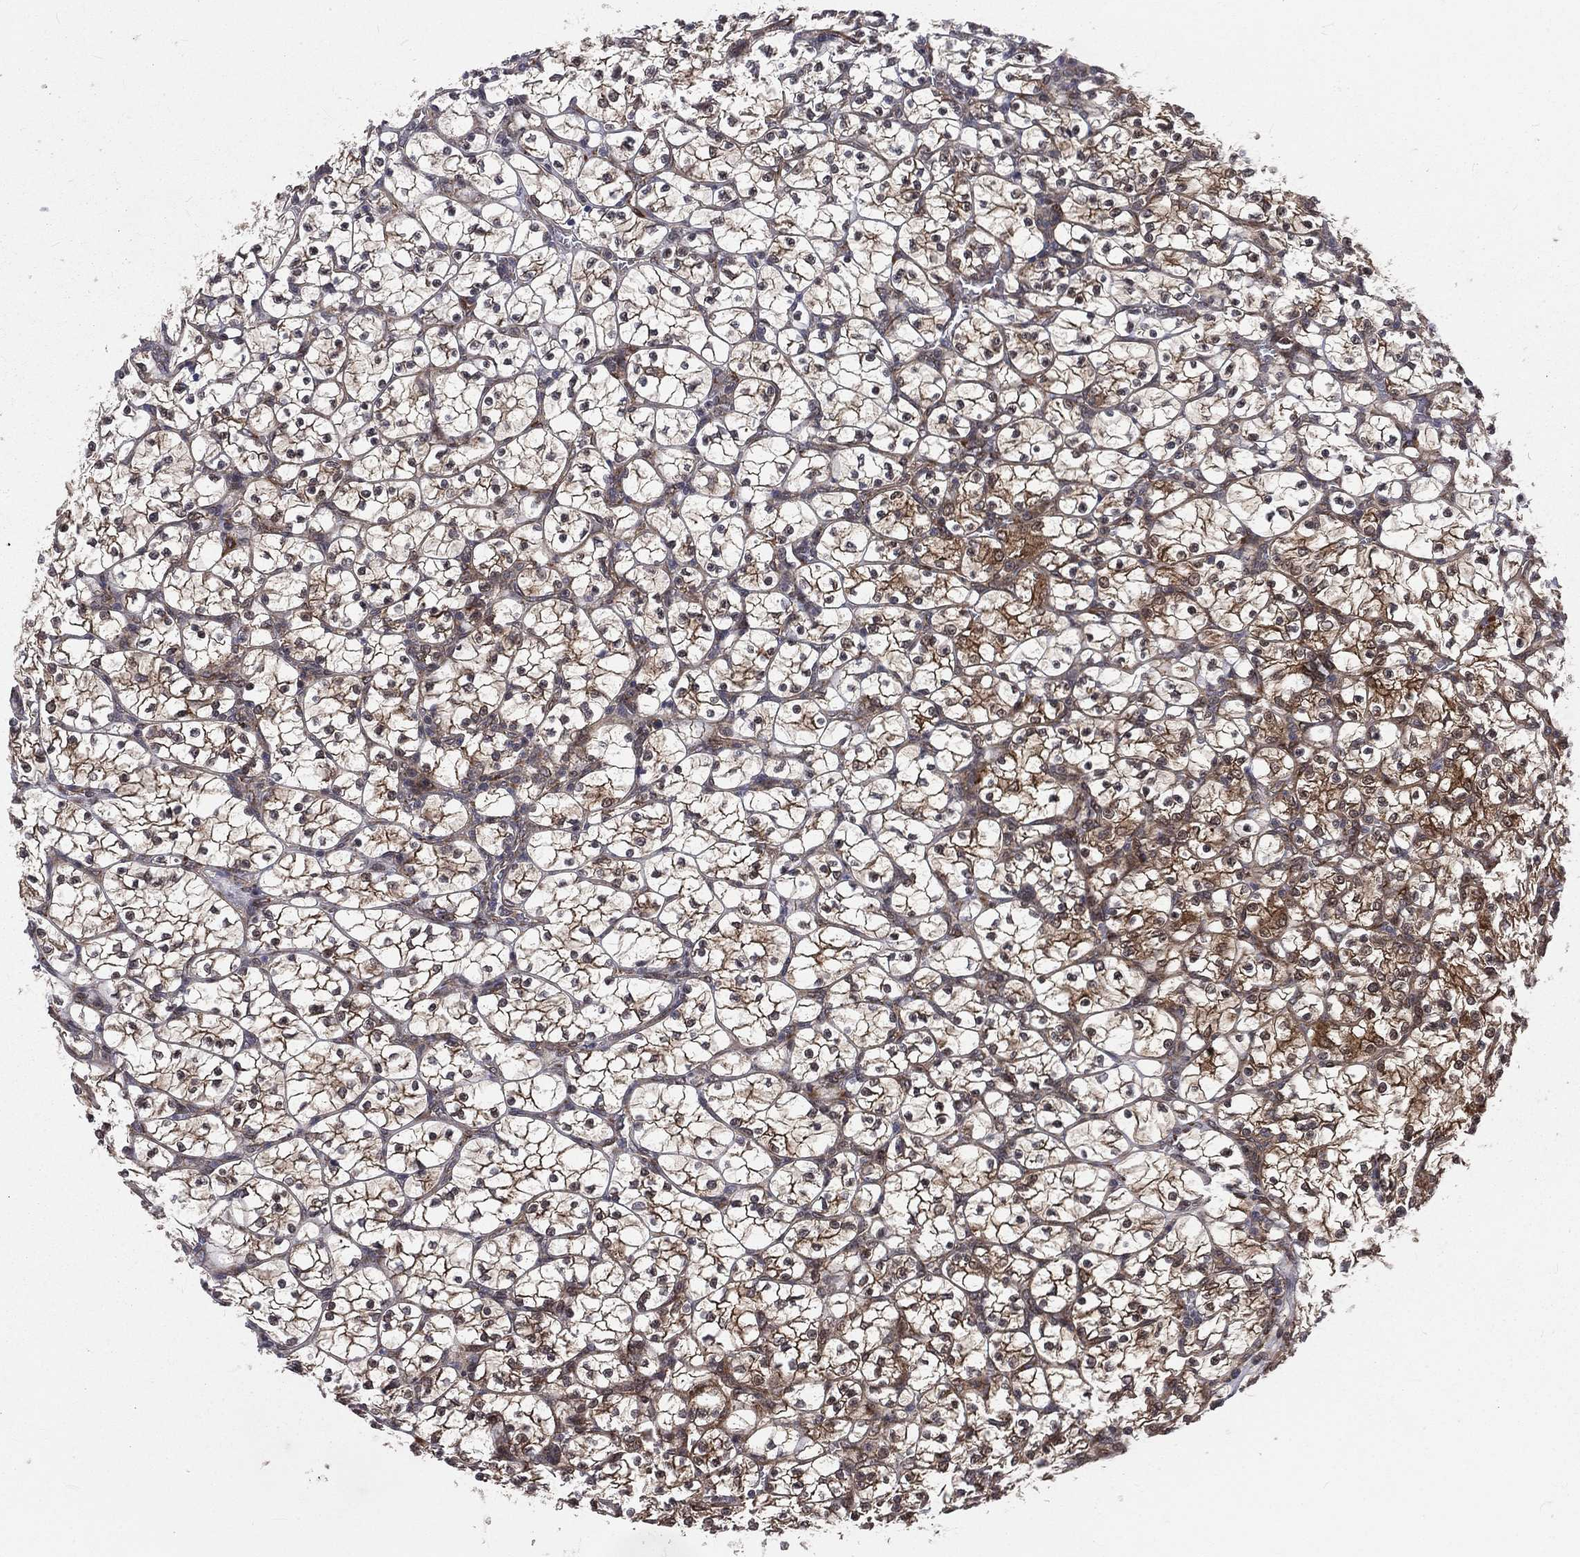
{"staining": {"intensity": "moderate", "quantity": "<25%", "location": "cytoplasmic/membranous"}, "tissue": "renal cancer", "cell_type": "Tumor cells", "image_type": "cancer", "snomed": [{"axis": "morphology", "description": "Adenocarcinoma, NOS"}, {"axis": "topography", "description": "Kidney"}], "caption": "IHC histopathology image of human renal cancer stained for a protein (brown), which reveals low levels of moderate cytoplasmic/membranous staining in about <25% of tumor cells.", "gene": "ARL3", "patient": {"sex": "female", "age": 89}}